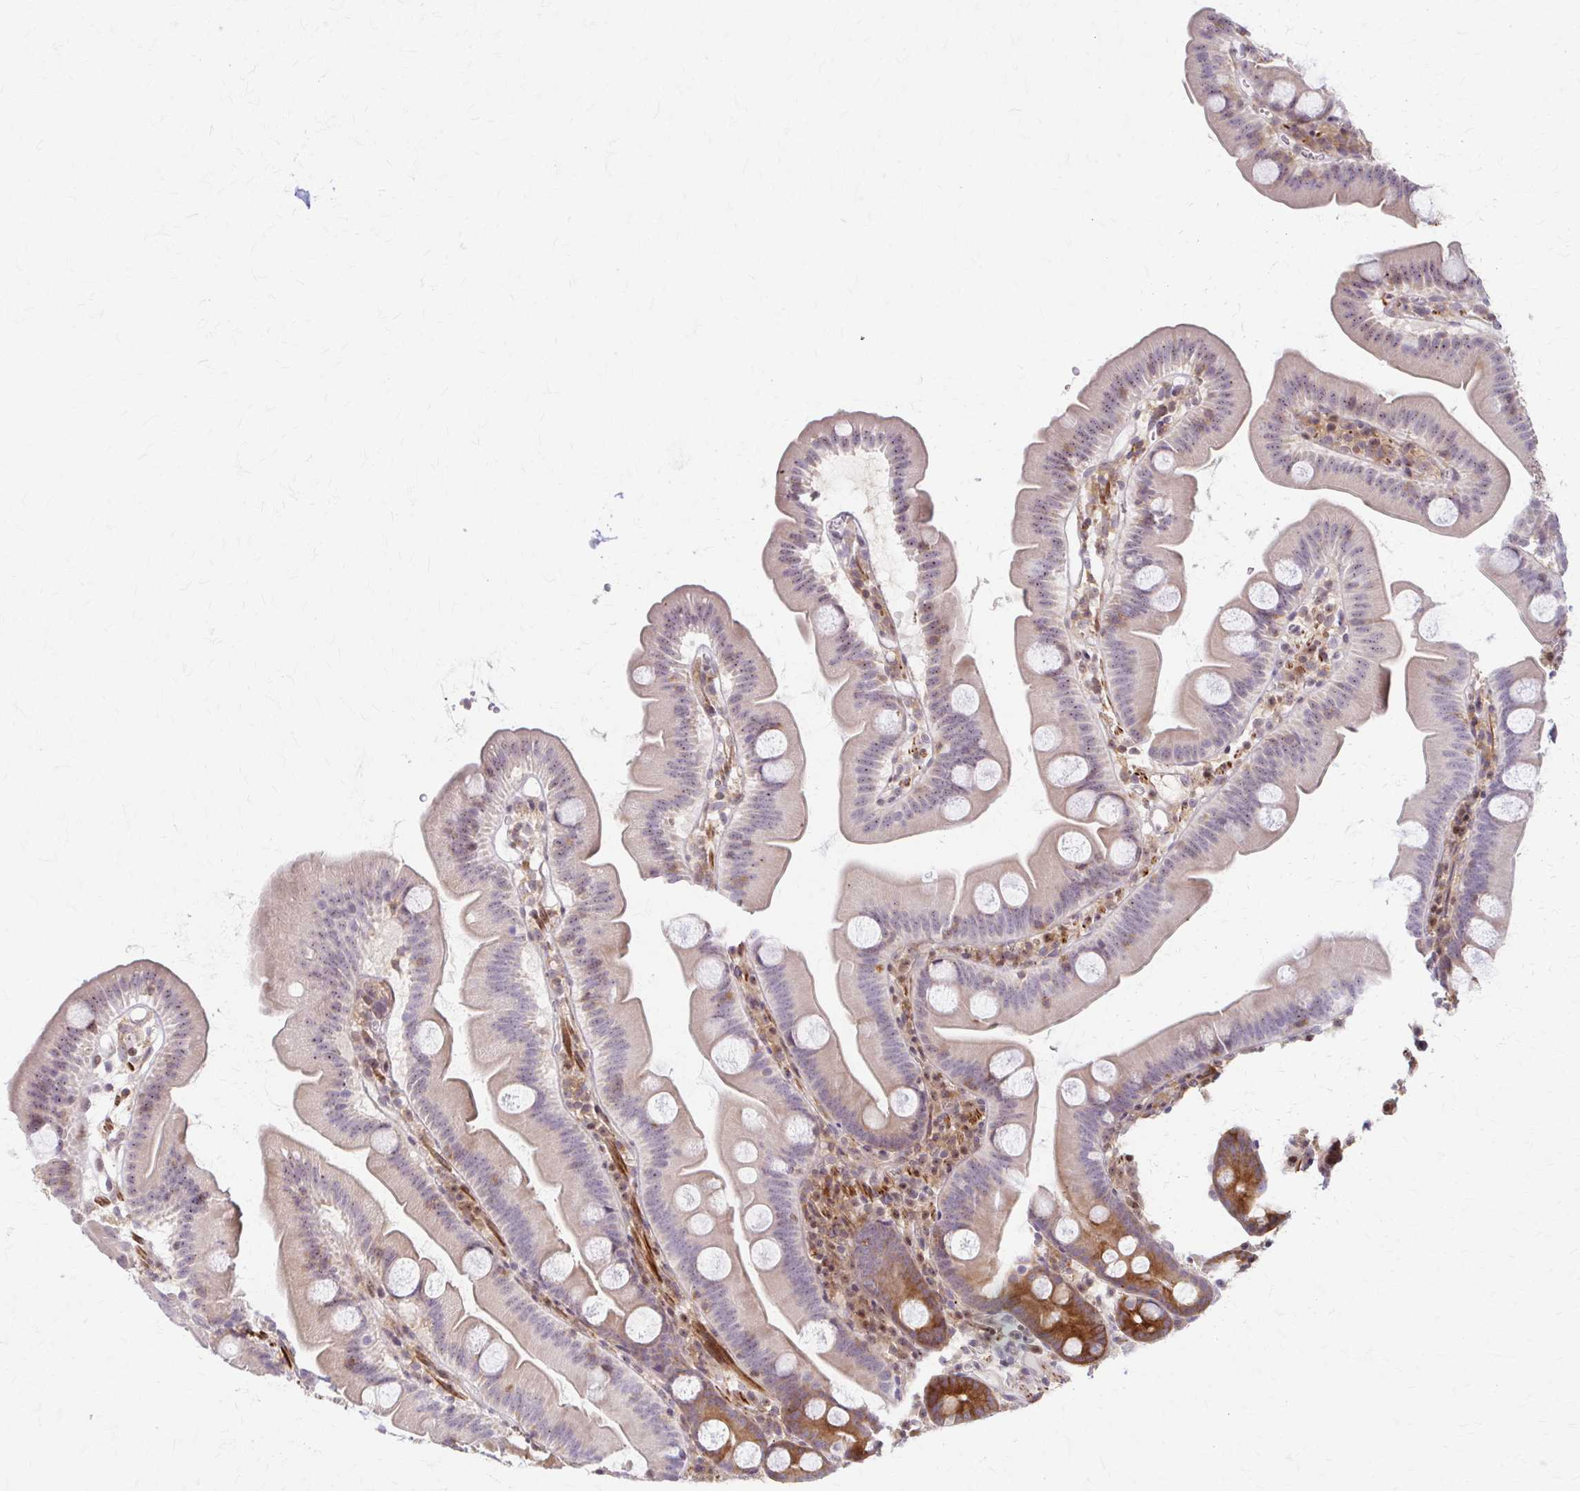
{"staining": {"intensity": "strong", "quantity": "25%-75%", "location": "cytoplasmic/membranous"}, "tissue": "small intestine", "cell_type": "Glandular cells", "image_type": "normal", "snomed": [{"axis": "morphology", "description": "Normal tissue, NOS"}, {"axis": "topography", "description": "Small intestine"}], "caption": "Immunohistochemical staining of benign human small intestine reveals high levels of strong cytoplasmic/membranous staining in approximately 25%-75% of glandular cells.", "gene": "ARHGAP35", "patient": {"sex": "female", "age": 68}}